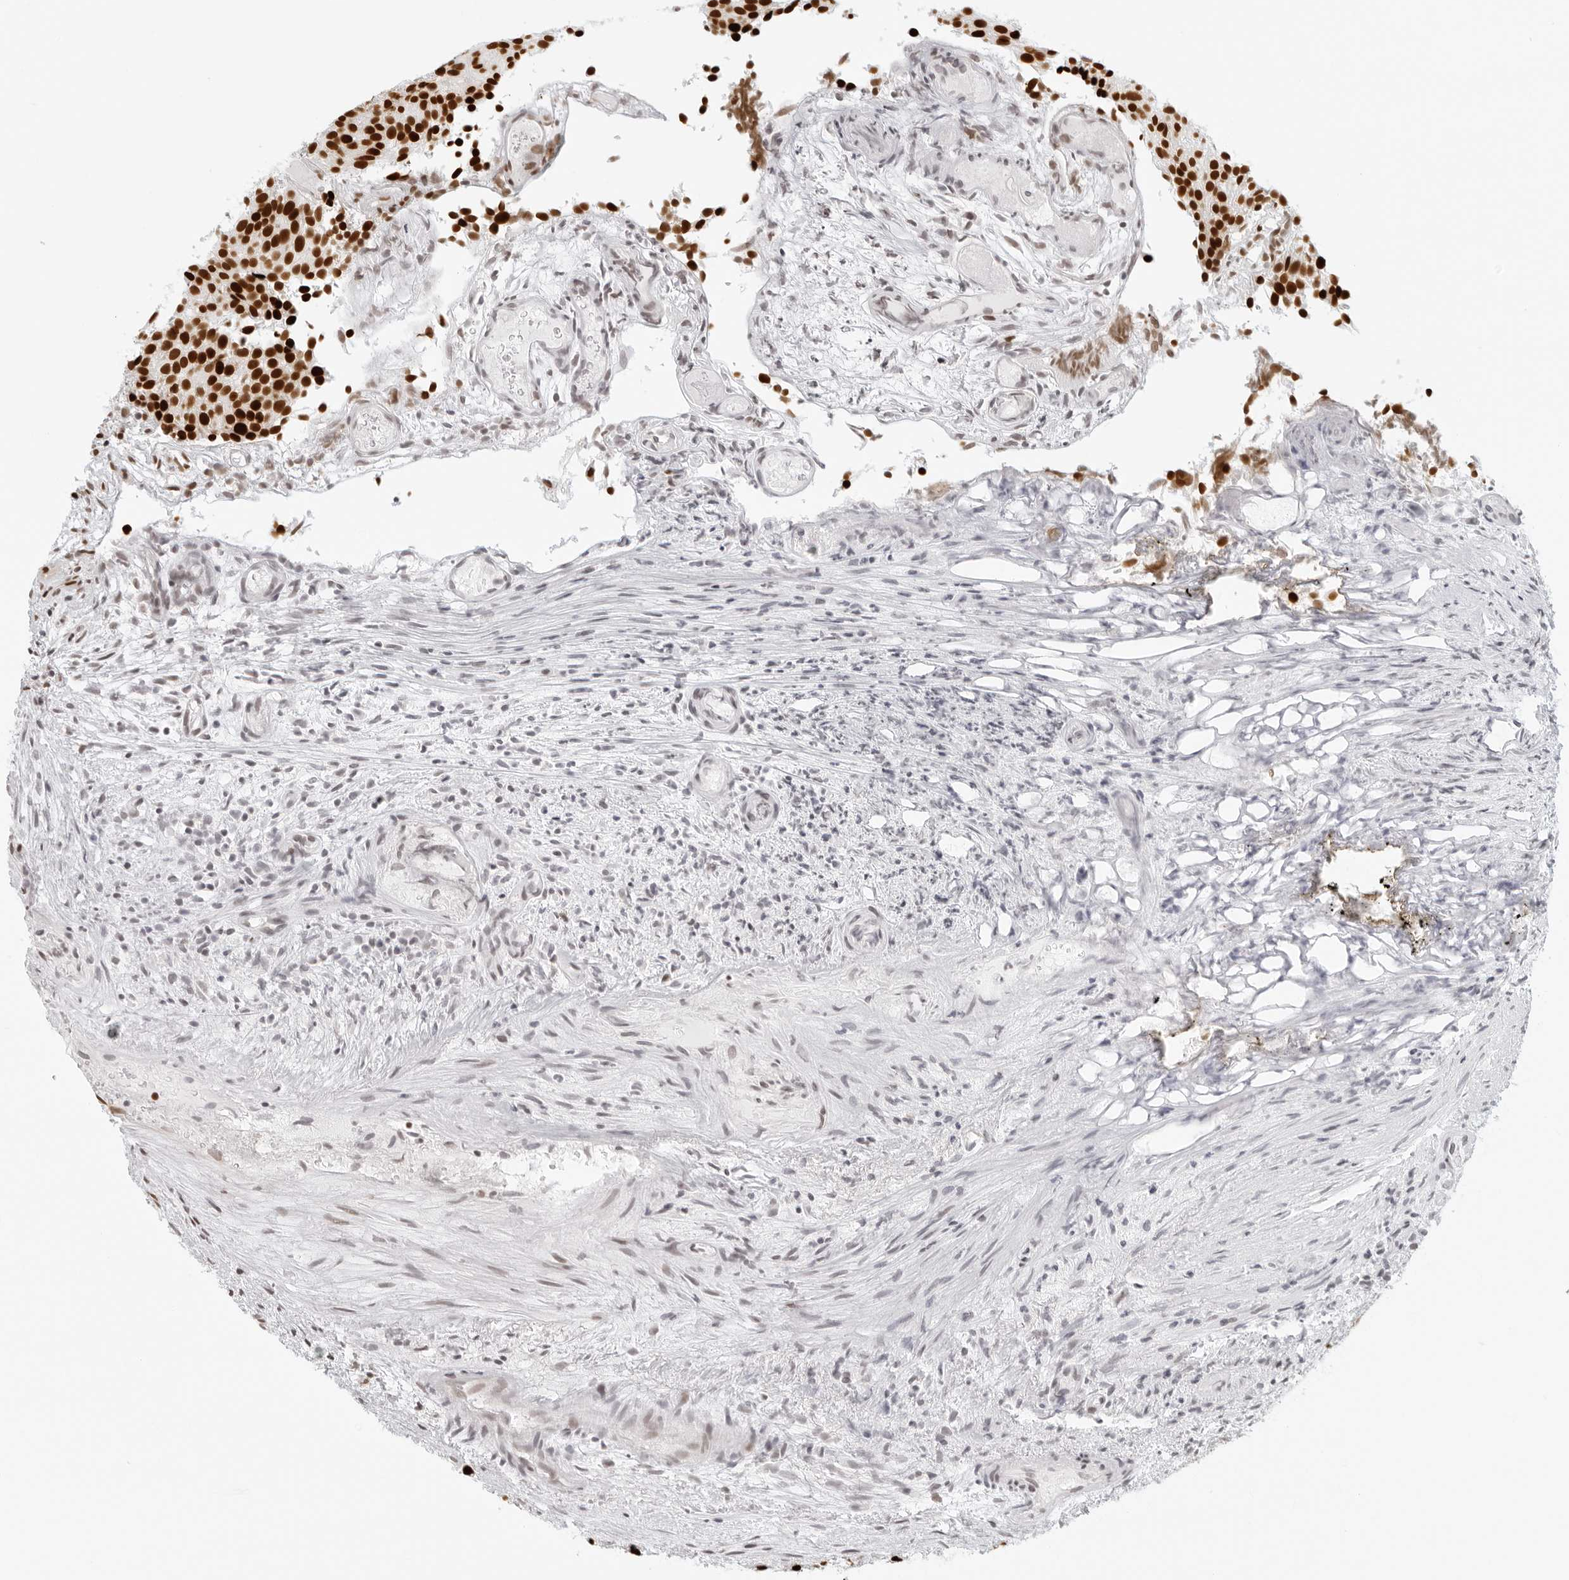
{"staining": {"intensity": "strong", "quantity": ">75%", "location": "nuclear"}, "tissue": "urothelial cancer", "cell_type": "Tumor cells", "image_type": "cancer", "snomed": [{"axis": "morphology", "description": "Urothelial carcinoma, Low grade"}, {"axis": "topography", "description": "Urinary bladder"}], "caption": "Protein staining exhibits strong nuclear expression in approximately >75% of tumor cells in urothelial cancer.", "gene": "RCC1", "patient": {"sex": "male", "age": 86}}